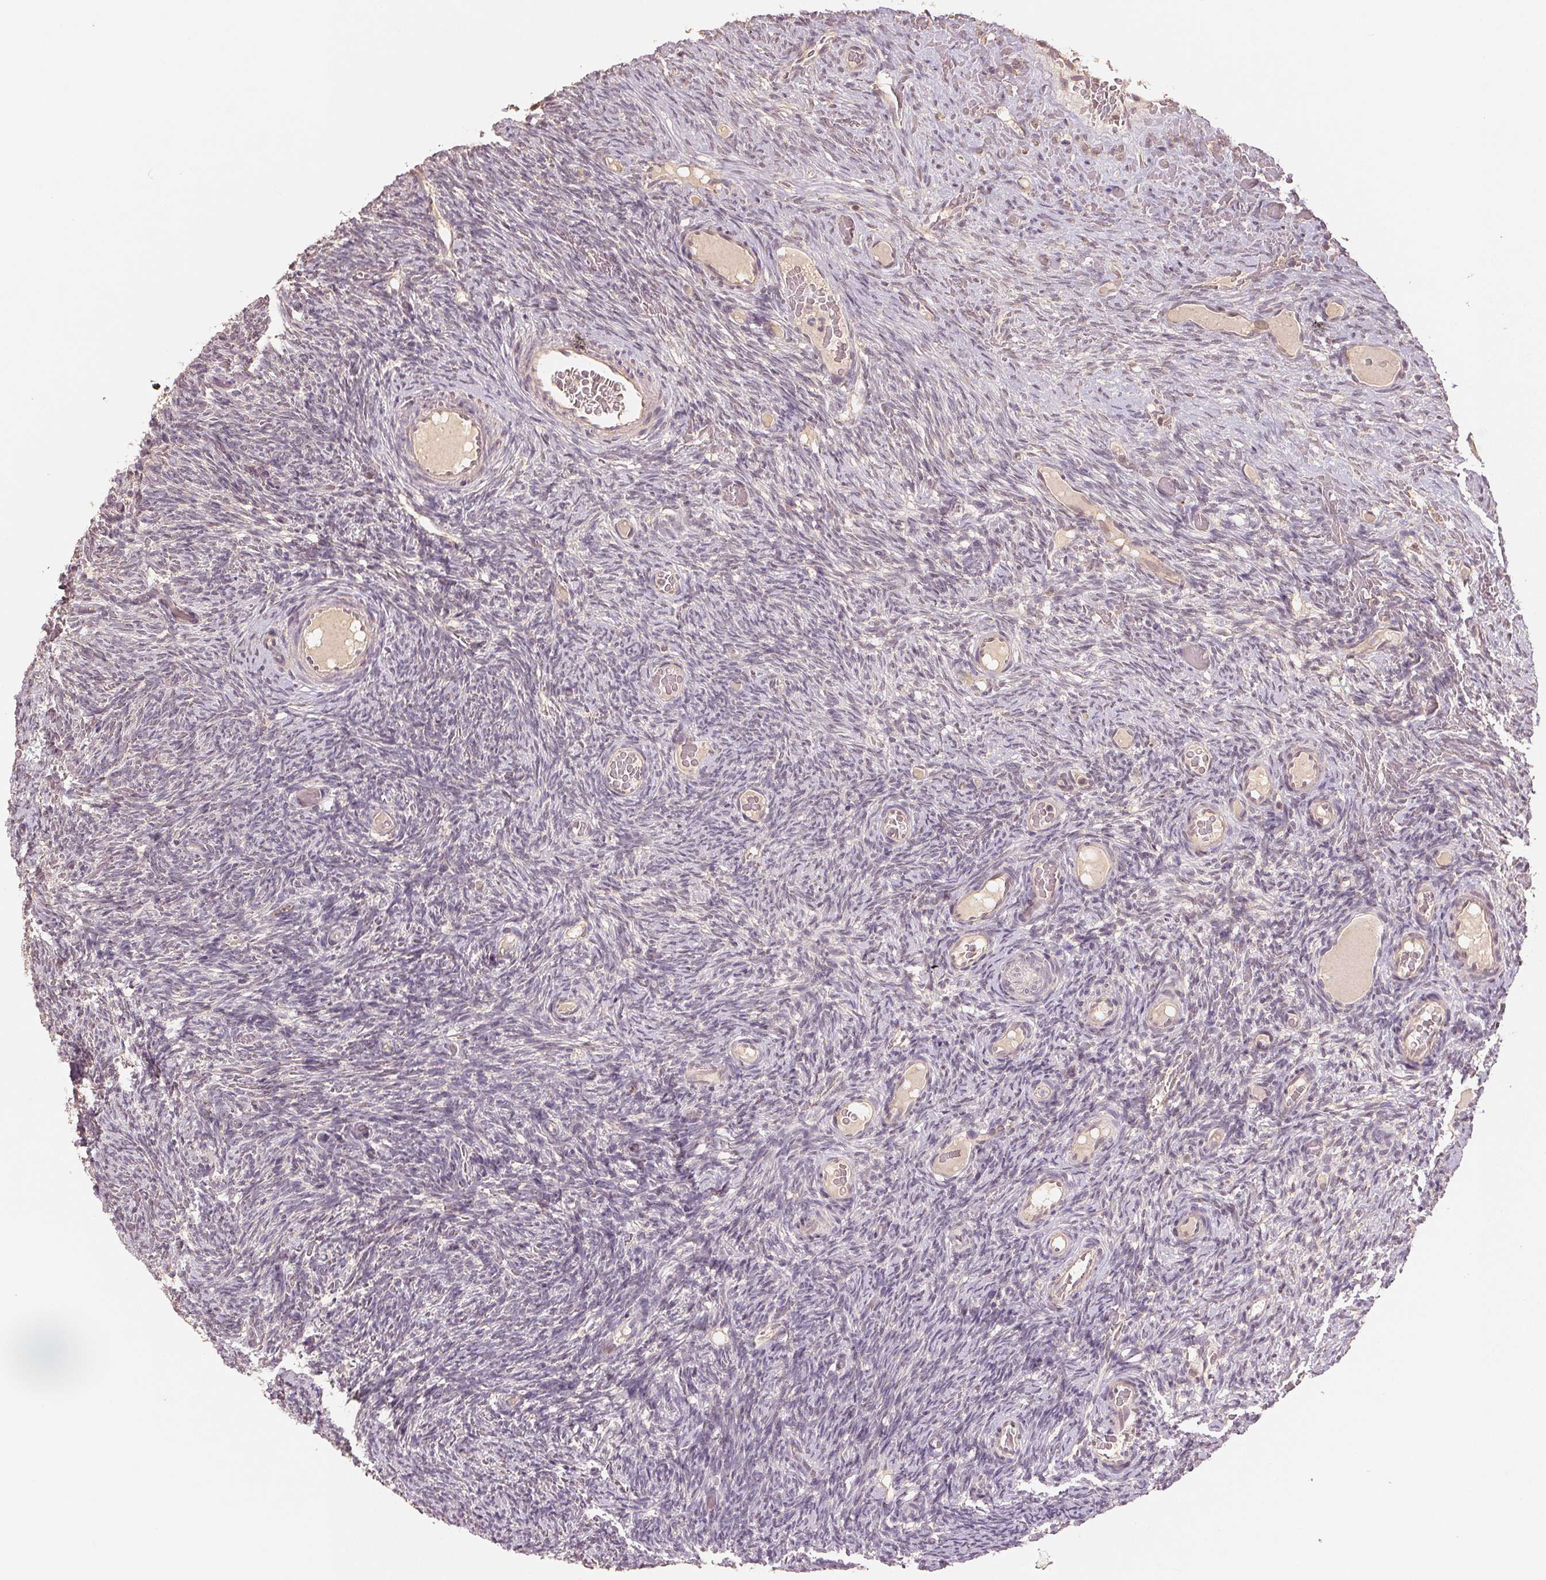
{"staining": {"intensity": "weak", "quantity": ">75%", "location": "cytoplasmic/membranous,nuclear"}, "tissue": "ovary", "cell_type": "Follicle cells", "image_type": "normal", "snomed": [{"axis": "morphology", "description": "Normal tissue, NOS"}, {"axis": "topography", "description": "Ovary"}], "caption": "Human ovary stained for a protein (brown) shows weak cytoplasmic/membranous,nuclear positive positivity in about >75% of follicle cells.", "gene": "COX14", "patient": {"sex": "female", "age": 34}}